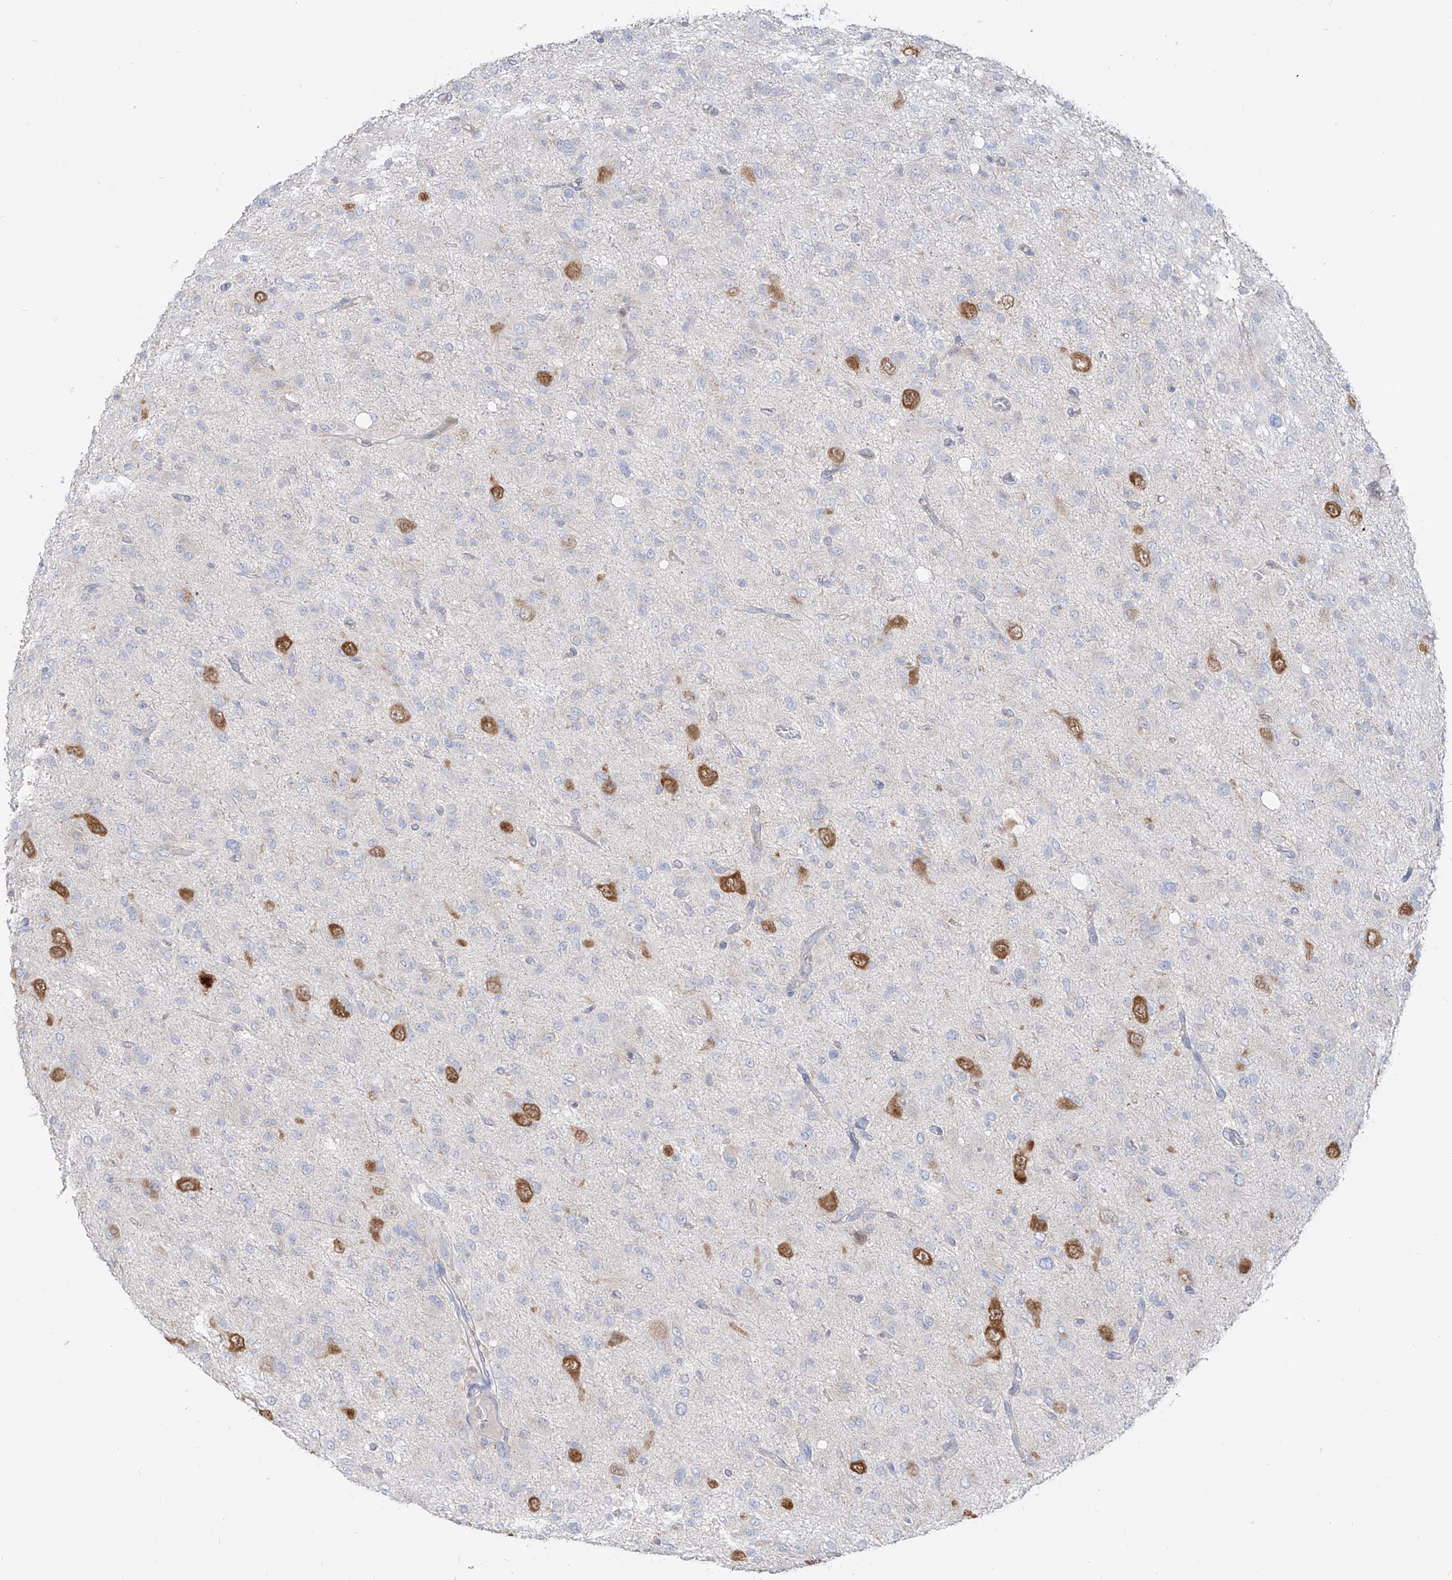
{"staining": {"intensity": "negative", "quantity": "none", "location": "none"}, "tissue": "glioma", "cell_type": "Tumor cells", "image_type": "cancer", "snomed": [{"axis": "morphology", "description": "Glioma, malignant, High grade"}, {"axis": "topography", "description": "Brain"}], "caption": "Immunohistochemistry micrograph of glioma stained for a protein (brown), which reveals no expression in tumor cells. The staining was performed using DAB to visualize the protein expression in brown, while the nuclei were stained in blue with hematoxylin (Magnification: 20x).", "gene": "RBFOX3", "patient": {"sex": "female", "age": 59}}